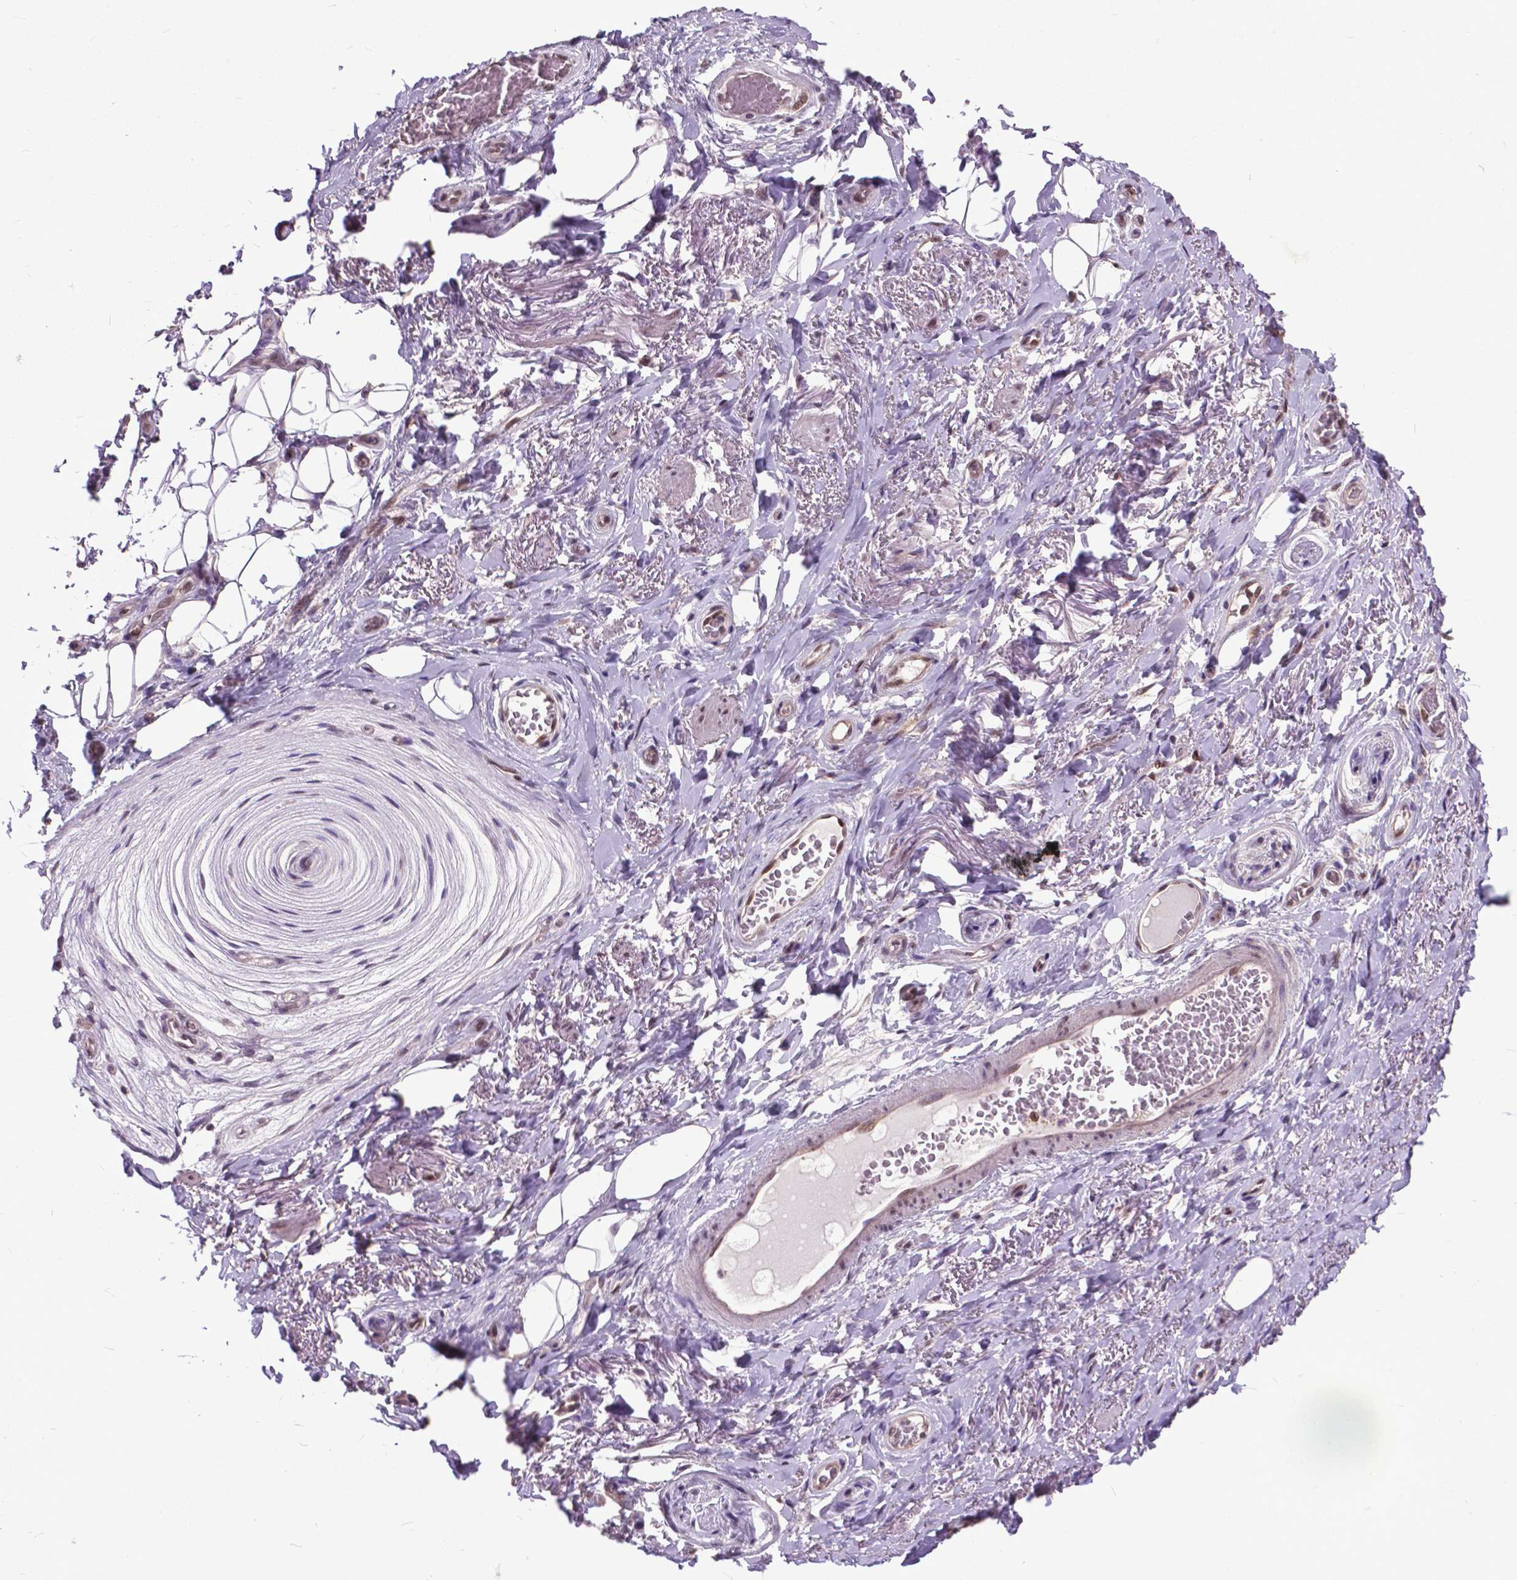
{"staining": {"intensity": "weak", "quantity": "25%-75%", "location": "cytoplasmic/membranous,nuclear"}, "tissue": "adipose tissue", "cell_type": "Adipocytes", "image_type": "normal", "snomed": [{"axis": "morphology", "description": "Normal tissue, NOS"}, {"axis": "topography", "description": "Anal"}, {"axis": "topography", "description": "Peripheral nerve tissue"}], "caption": "Protein analysis of benign adipose tissue demonstrates weak cytoplasmic/membranous,nuclear positivity in approximately 25%-75% of adipocytes.", "gene": "FAF1", "patient": {"sex": "male", "age": 53}}